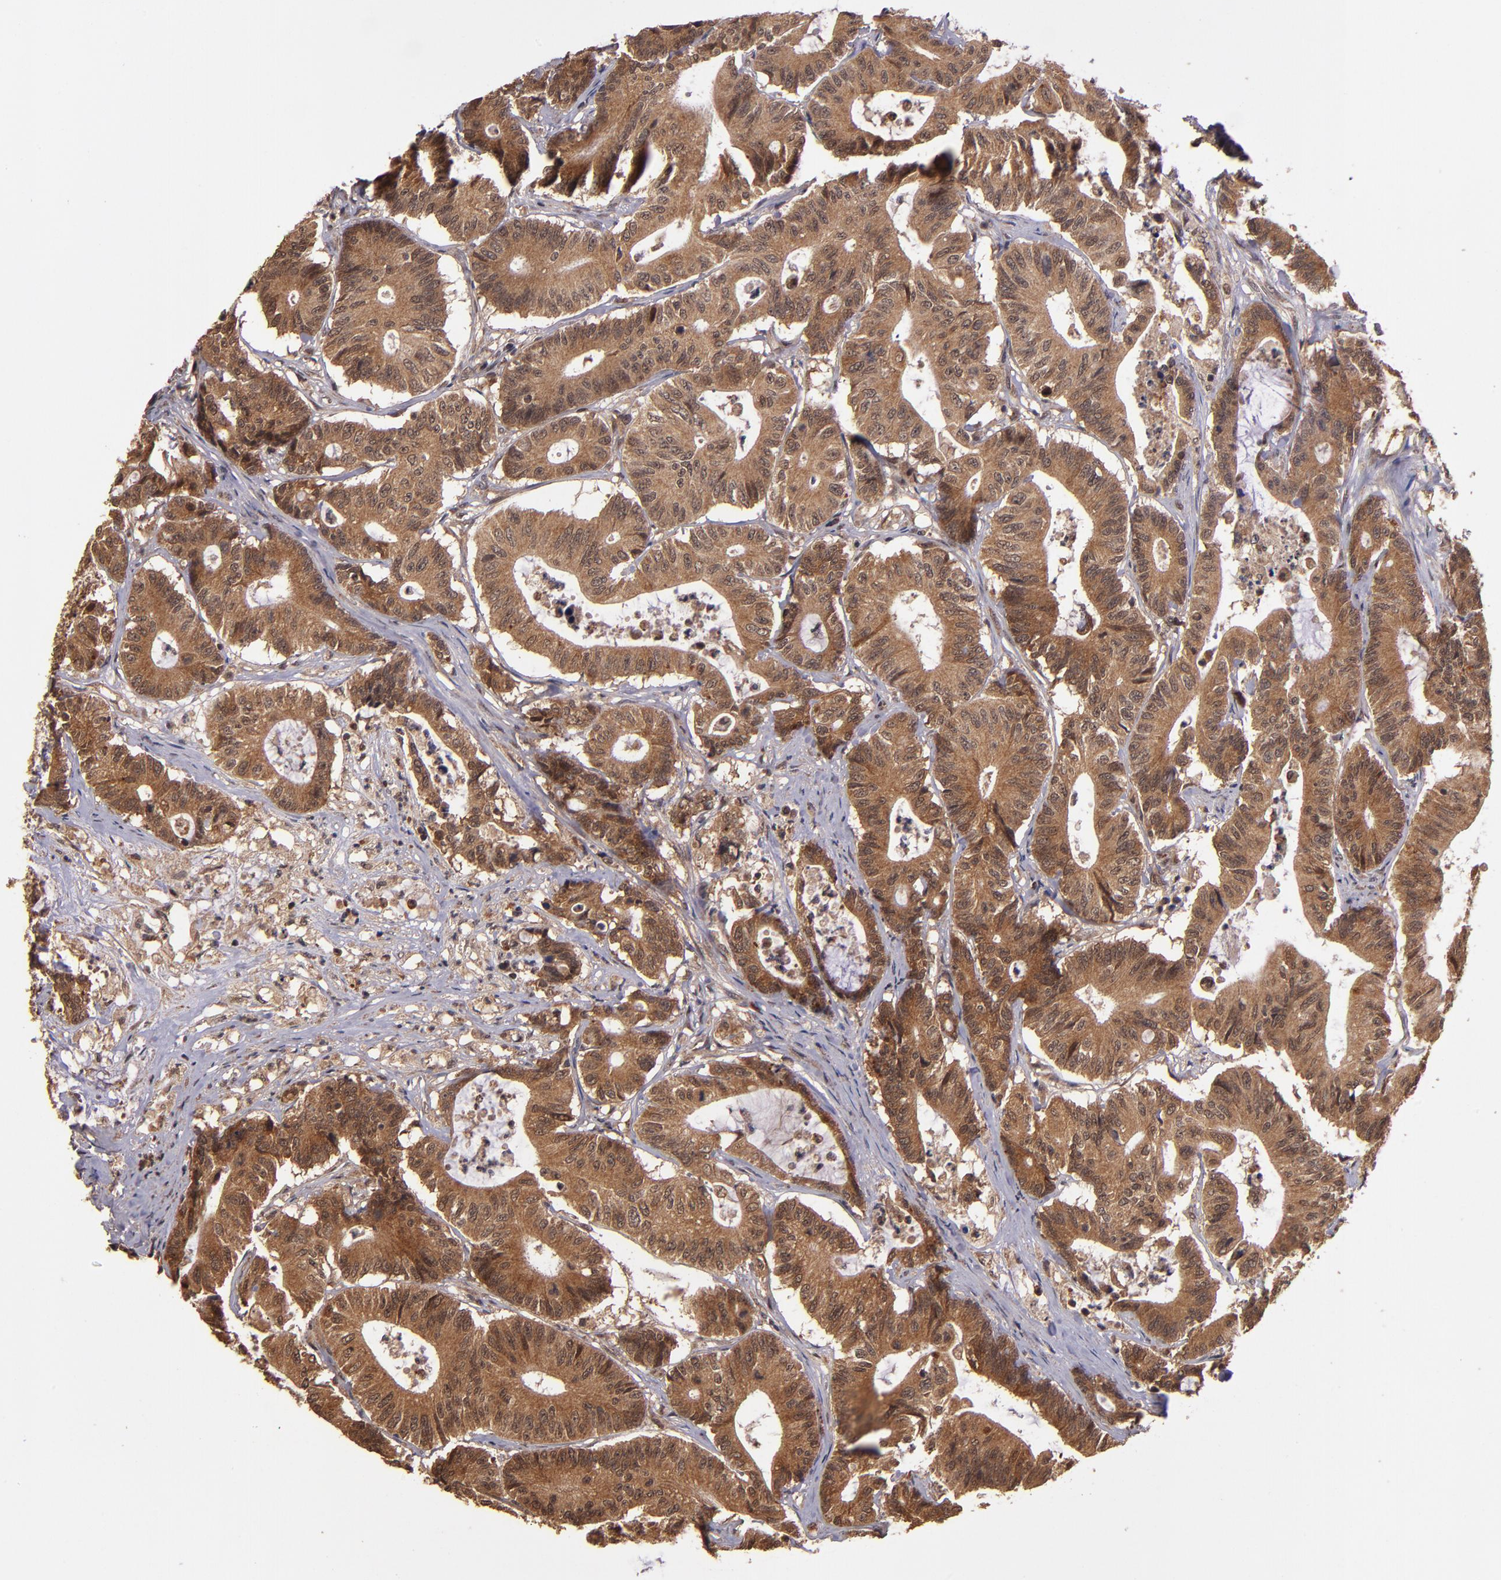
{"staining": {"intensity": "strong", "quantity": ">75%", "location": "cytoplasmic/membranous"}, "tissue": "colorectal cancer", "cell_type": "Tumor cells", "image_type": "cancer", "snomed": [{"axis": "morphology", "description": "Adenocarcinoma, NOS"}, {"axis": "topography", "description": "Colon"}], "caption": "About >75% of tumor cells in adenocarcinoma (colorectal) reveal strong cytoplasmic/membranous protein staining as visualized by brown immunohistochemical staining.", "gene": "RIOK3", "patient": {"sex": "female", "age": 84}}